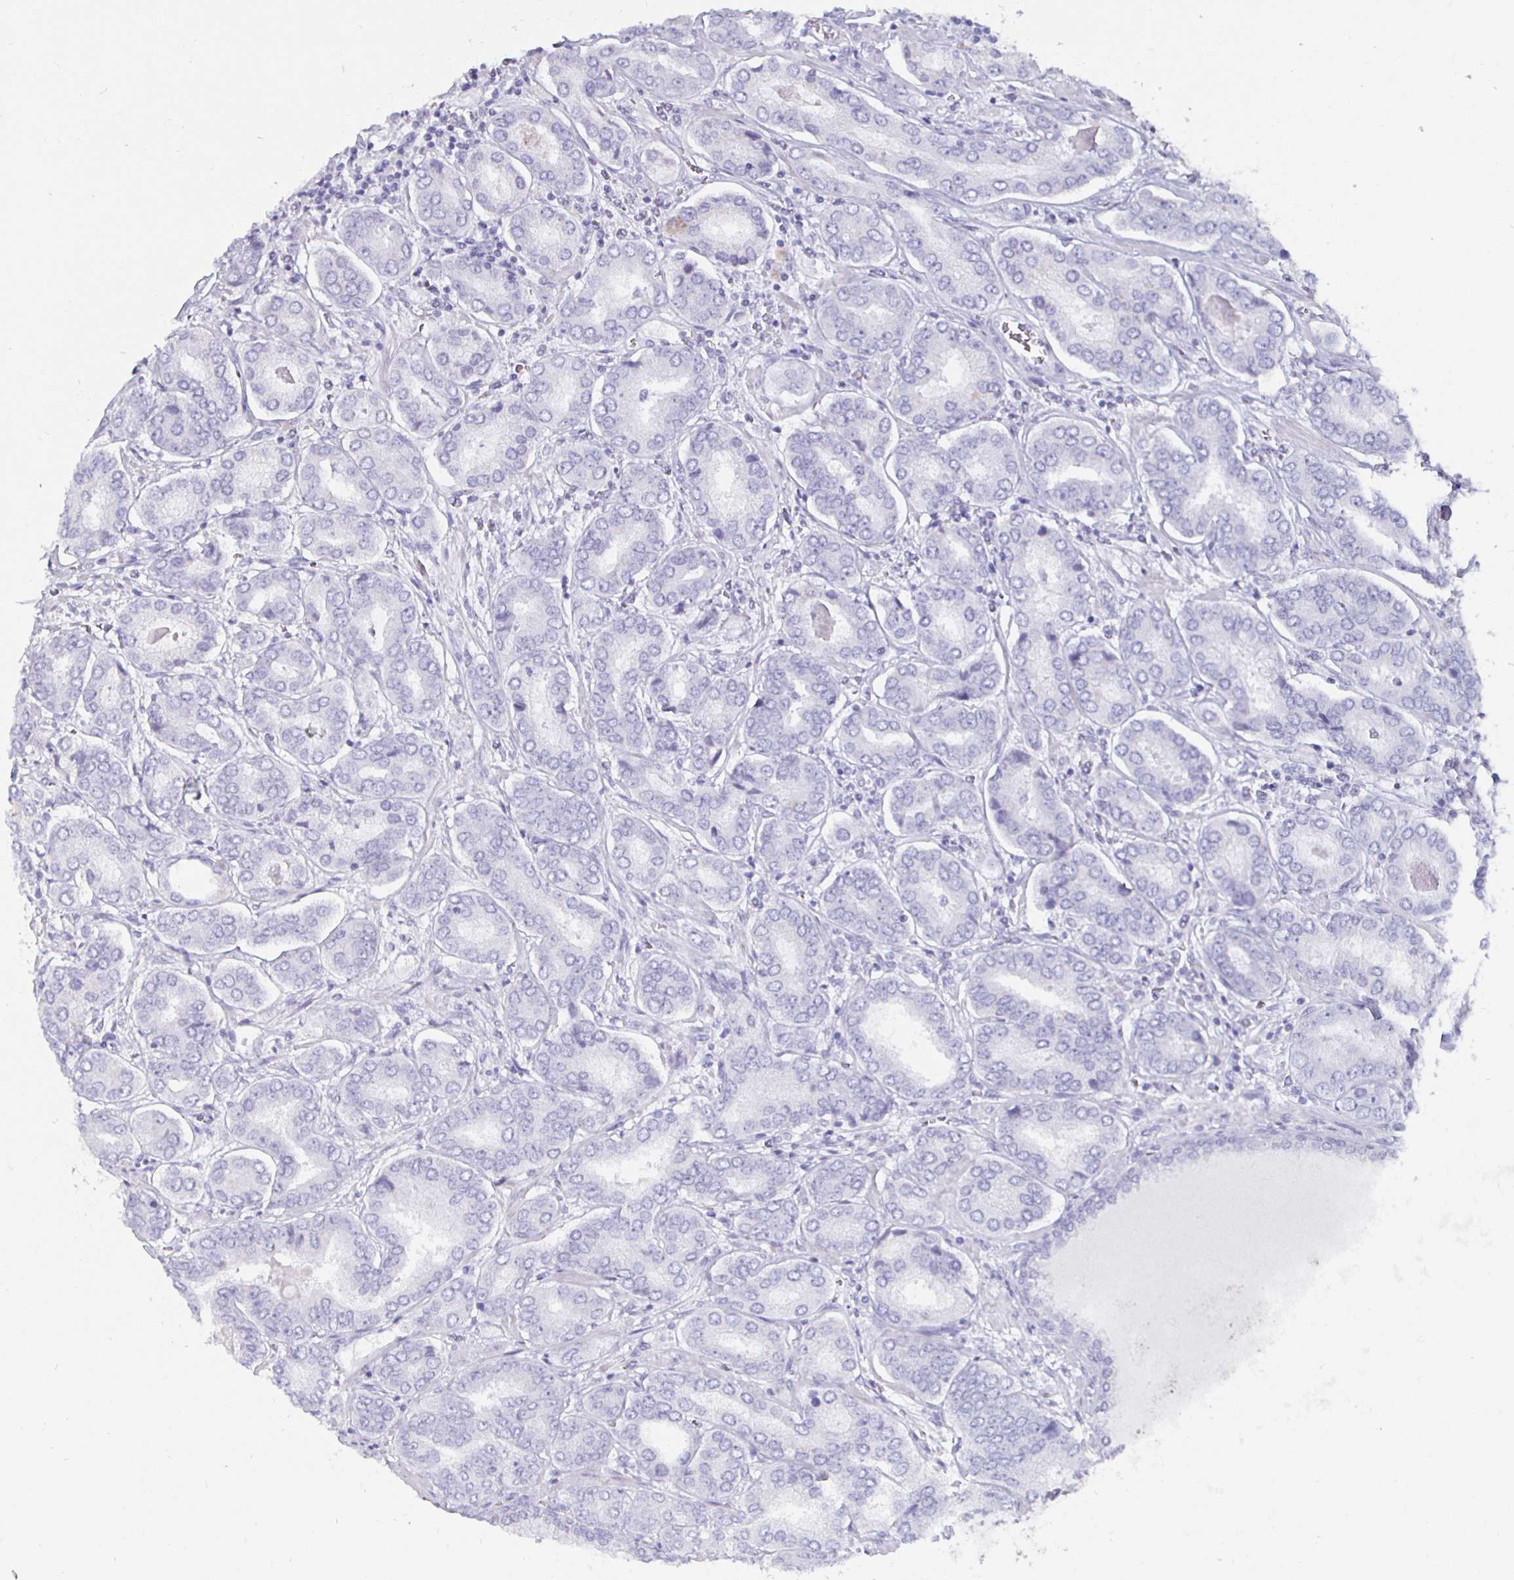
{"staining": {"intensity": "negative", "quantity": "none", "location": "none"}, "tissue": "prostate cancer", "cell_type": "Tumor cells", "image_type": "cancer", "snomed": [{"axis": "morphology", "description": "Adenocarcinoma, High grade"}, {"axis": "topography", "description": "Prostate"}], "caption": "Prostate adenocarcinoma (high-grade) was stained to show a protein in brown. There is no significant expression in tumor cells.", "gene": "ENPP1", "patient": {"sex": "male", "age": 72}}